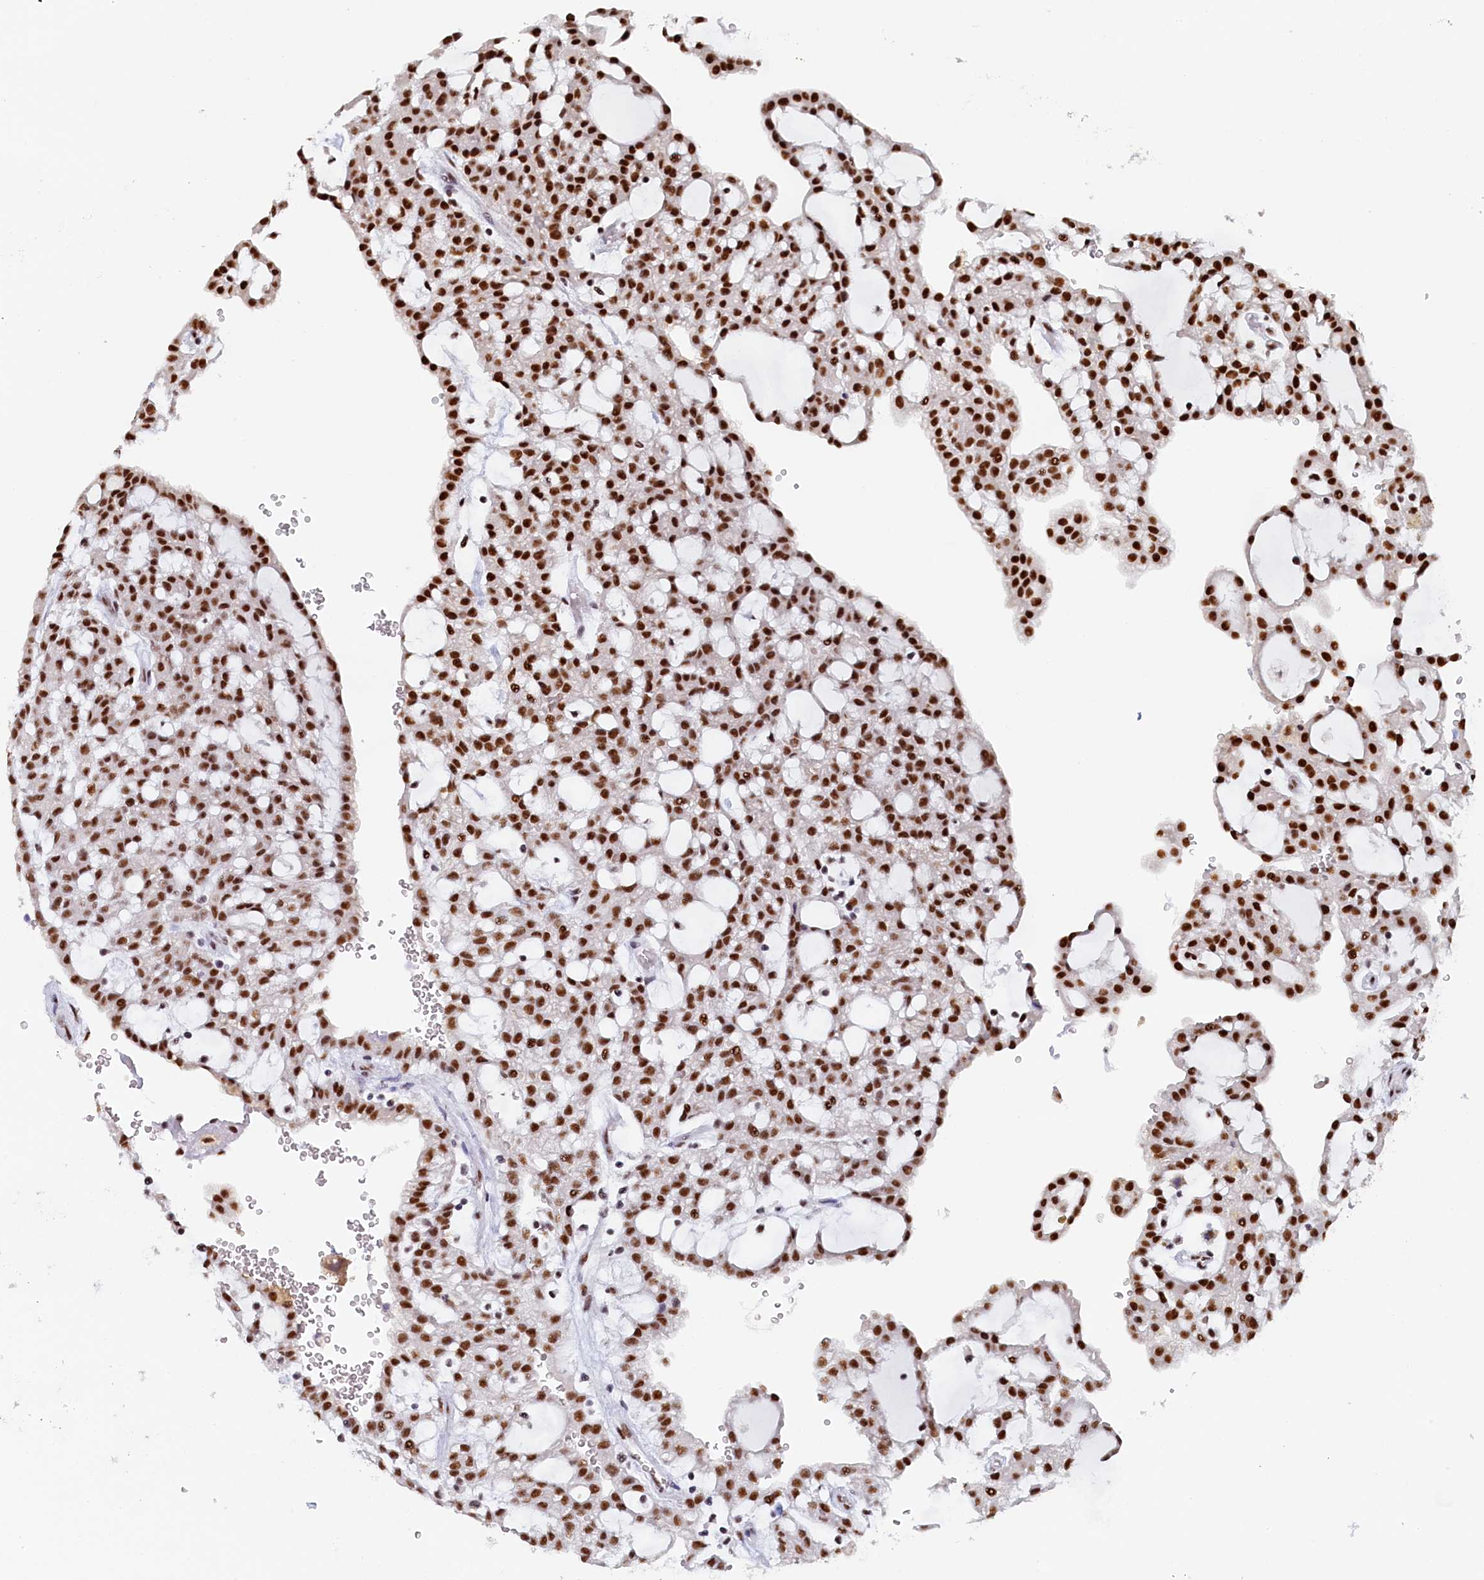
{"staining": {"intensity": "strong", "quantity": ">75%", "location": "nuclear"}, "tissue": "renal cancer", "cell_type": "Tumor cells", "image_type": "cancer", "snomed": [{"axis": "morphology", "description": "Adenocarcinoma, NOS"}, {"axis": "topography", "description": "Kidney"}], "caption": "Human renal cancer (adenocarcinoma) stained with a brown dye demonstrates strong nuclear positive positivity in about >75% of tumor cells.", "gene": "MOSPD3", "patient": {"sex": "male", "age": 63}}